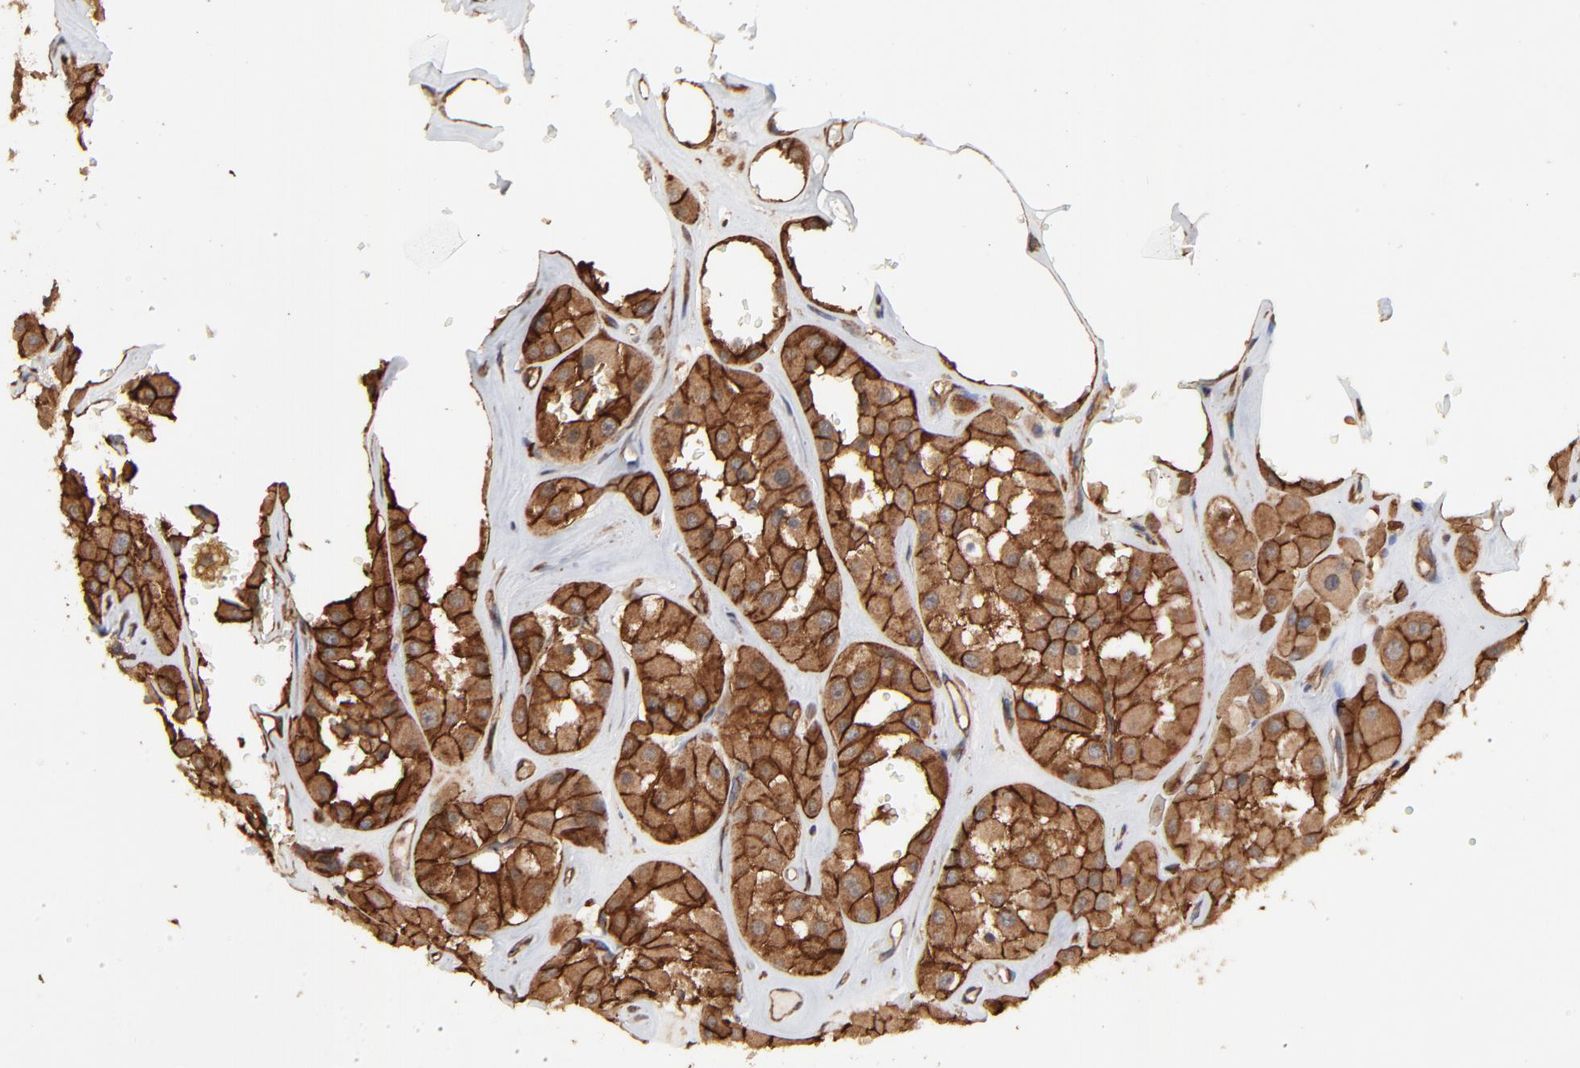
{"staining": {"intensity": "moderate", "quantity": ">75%", "location": "cytoplasmic/membranous"}, "tissue": "renal cancer", "cell_type": "Tumor cells", "image_type": "cancer", "snomed": [{"axis": "morphology", "description": "Adenocarcinoma, uncertain malignant potential"}, {"axis": "topography", "description": "Kidney"}], "caption": "Immunohistochemistry (IHC) of renal cancer exhibits medium levels of moderate cytoplasmic/membranous positivity in approximately >75% of tumor cells. The staining was performed using DAB (3,3'-diaminobenzidine) to visualize the protein expression in brown, while the nuclei were stained in blue with hematoxylin (Magnification: 20x).", "gene": "ARMT1", "patient": {"sex": "male", "age": 63}}